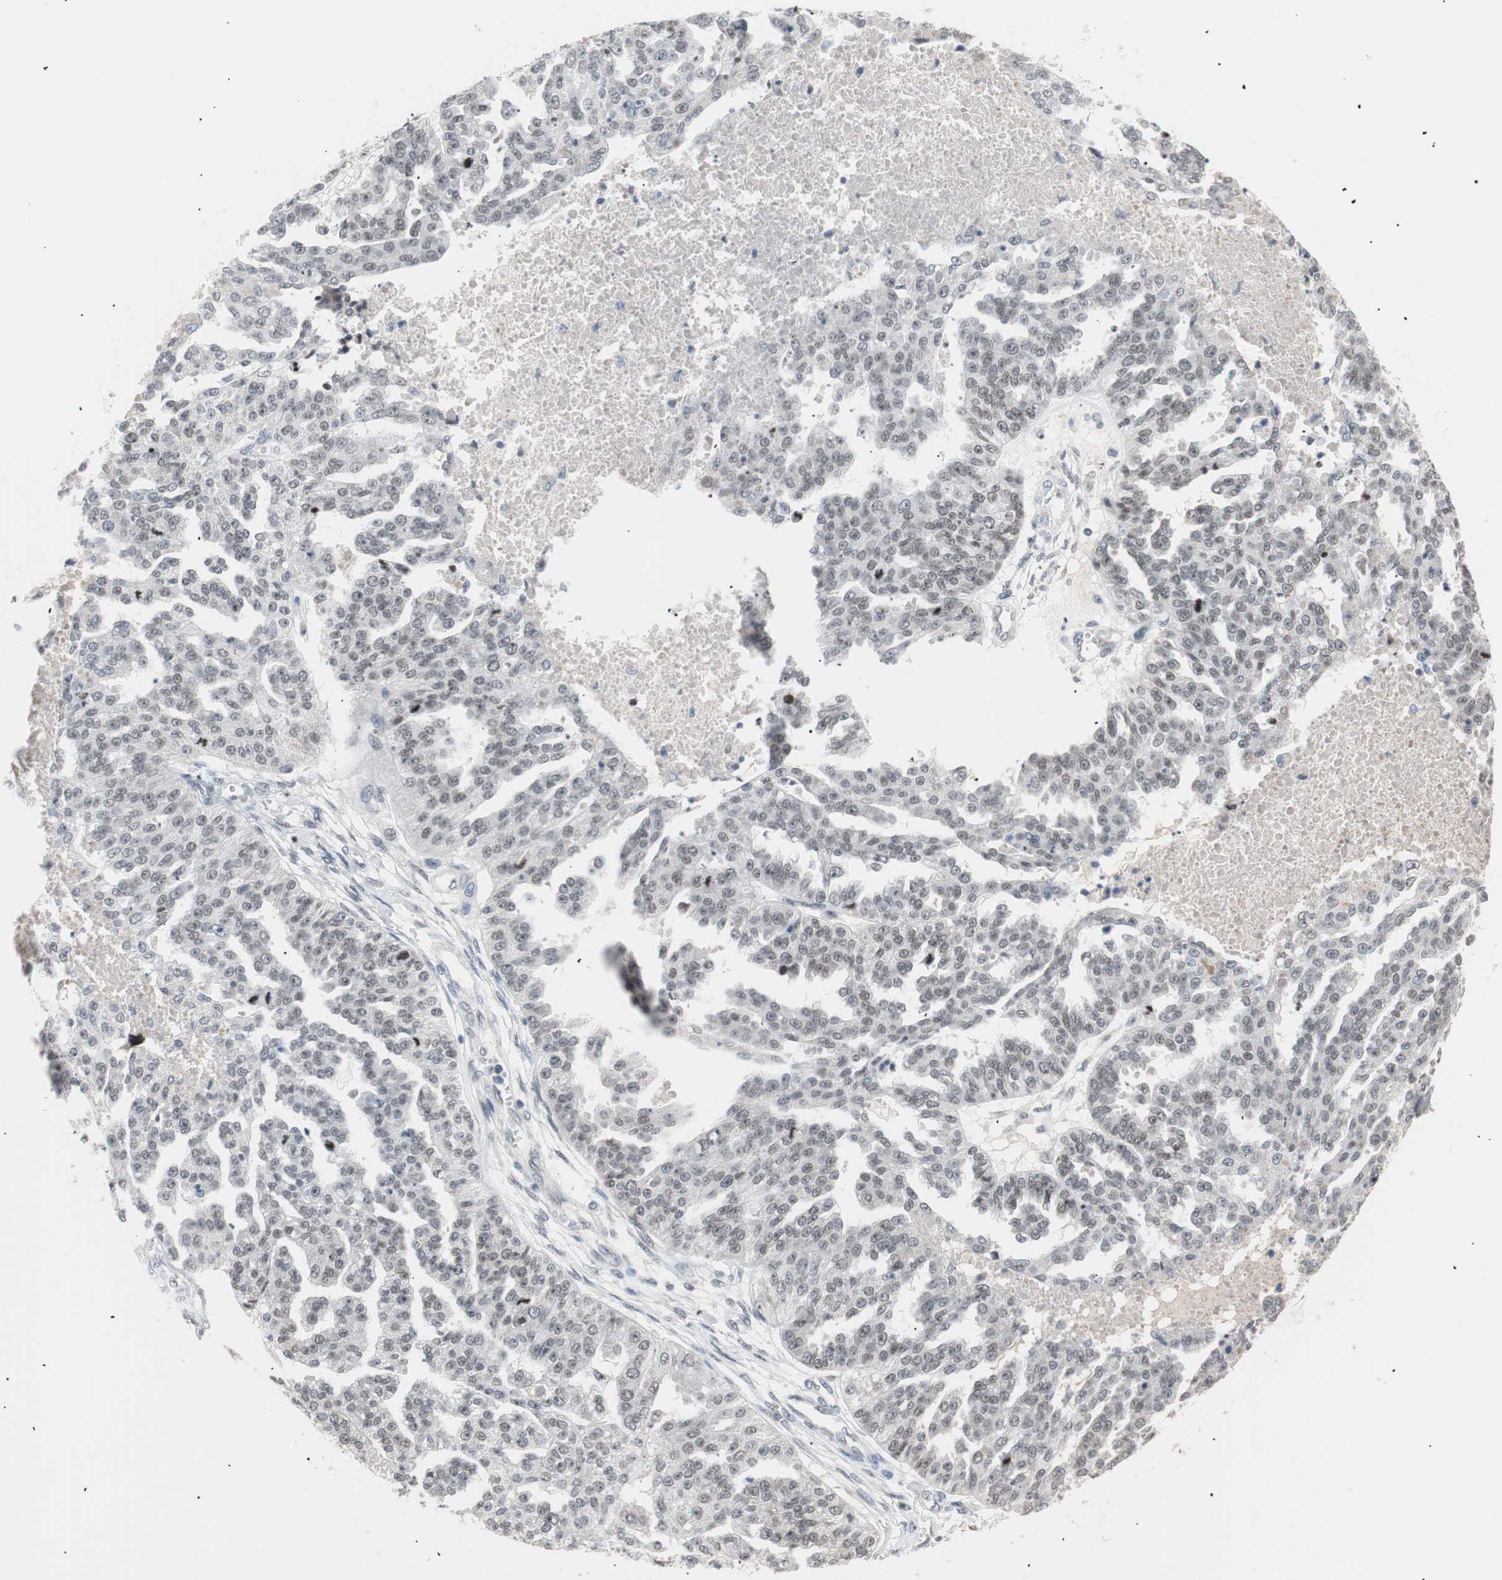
{"staining": {"intensity": "negative", "quantity": "none", "location": "none"}, "tissue": "ovarian cancer", "cell_type": "Tumor cells", "image_type": "cancer", "snomed": [{"axis": "morphology", "description": "Cystadenocarcinoma, serous, NOS"}, {"axis": "topography", "description": "Ovary"}], "caption": "The image displays no staining of tumor cells in ovarian serous cystadenocarcinoma.", "gene": "LIG3", "patient": {"sex": "female", "age": 58}}